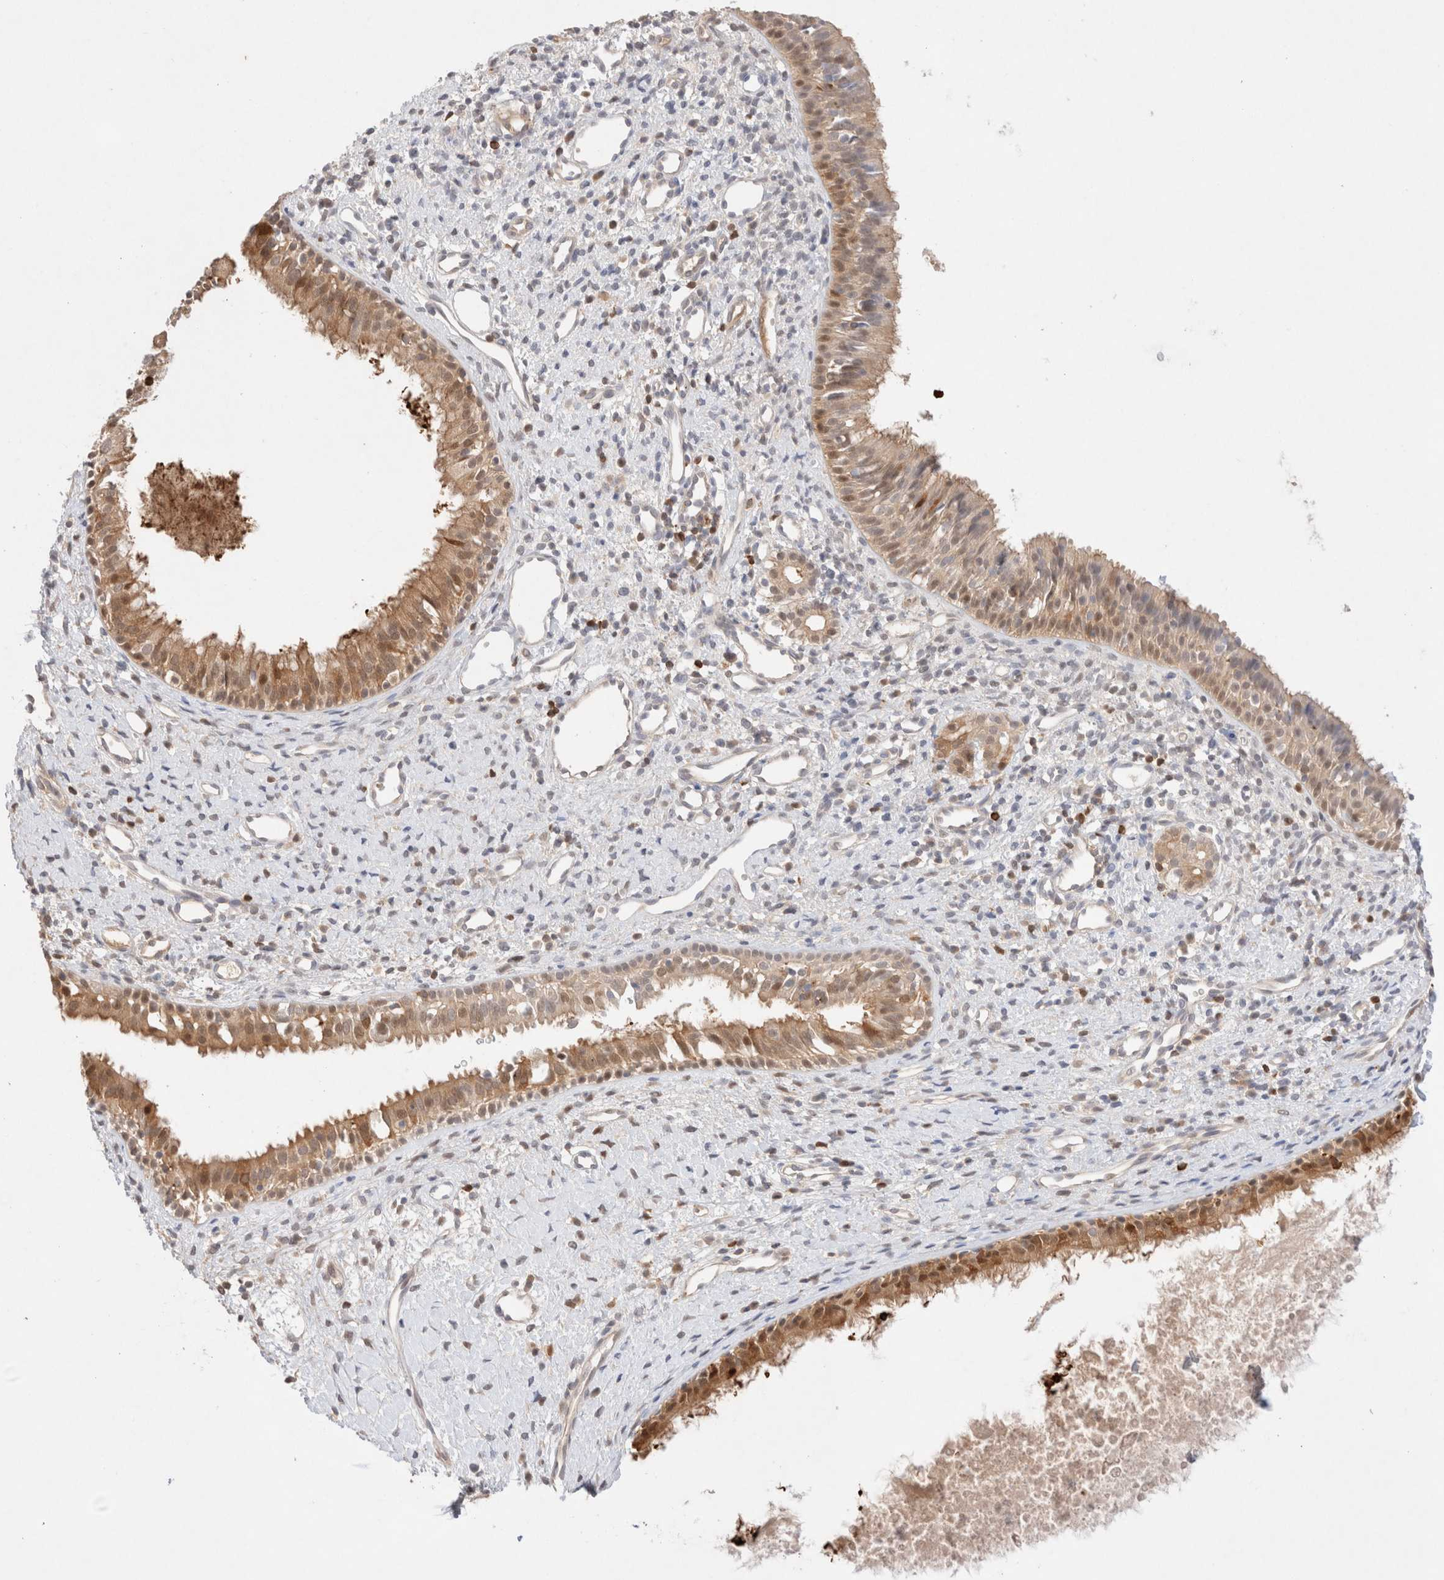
{"staining": {"intensity": "moderate", "quantity": ">75%", "location": "cytoplasmic/membranous,nuclear"}, "tissue": "nasopharynx", "cell_type": "Respiratory epithelial cells", "image_type": "normal", "snomed": [{"axis": "morphology", "description": "Normal tissue, NOS"}, {"axis": "topography", "description": "Nasopharynx"}], "caption": "Approximately >75% of respiratory epithelial cells in unremarkable nasopharynx reveal moderate cytoplasmic/membranous,nuclear protein positivity as visualized by brown immunohistochemical staining.", "gene": "STARD10", "patient": {"sex": "male", "age": 22}}